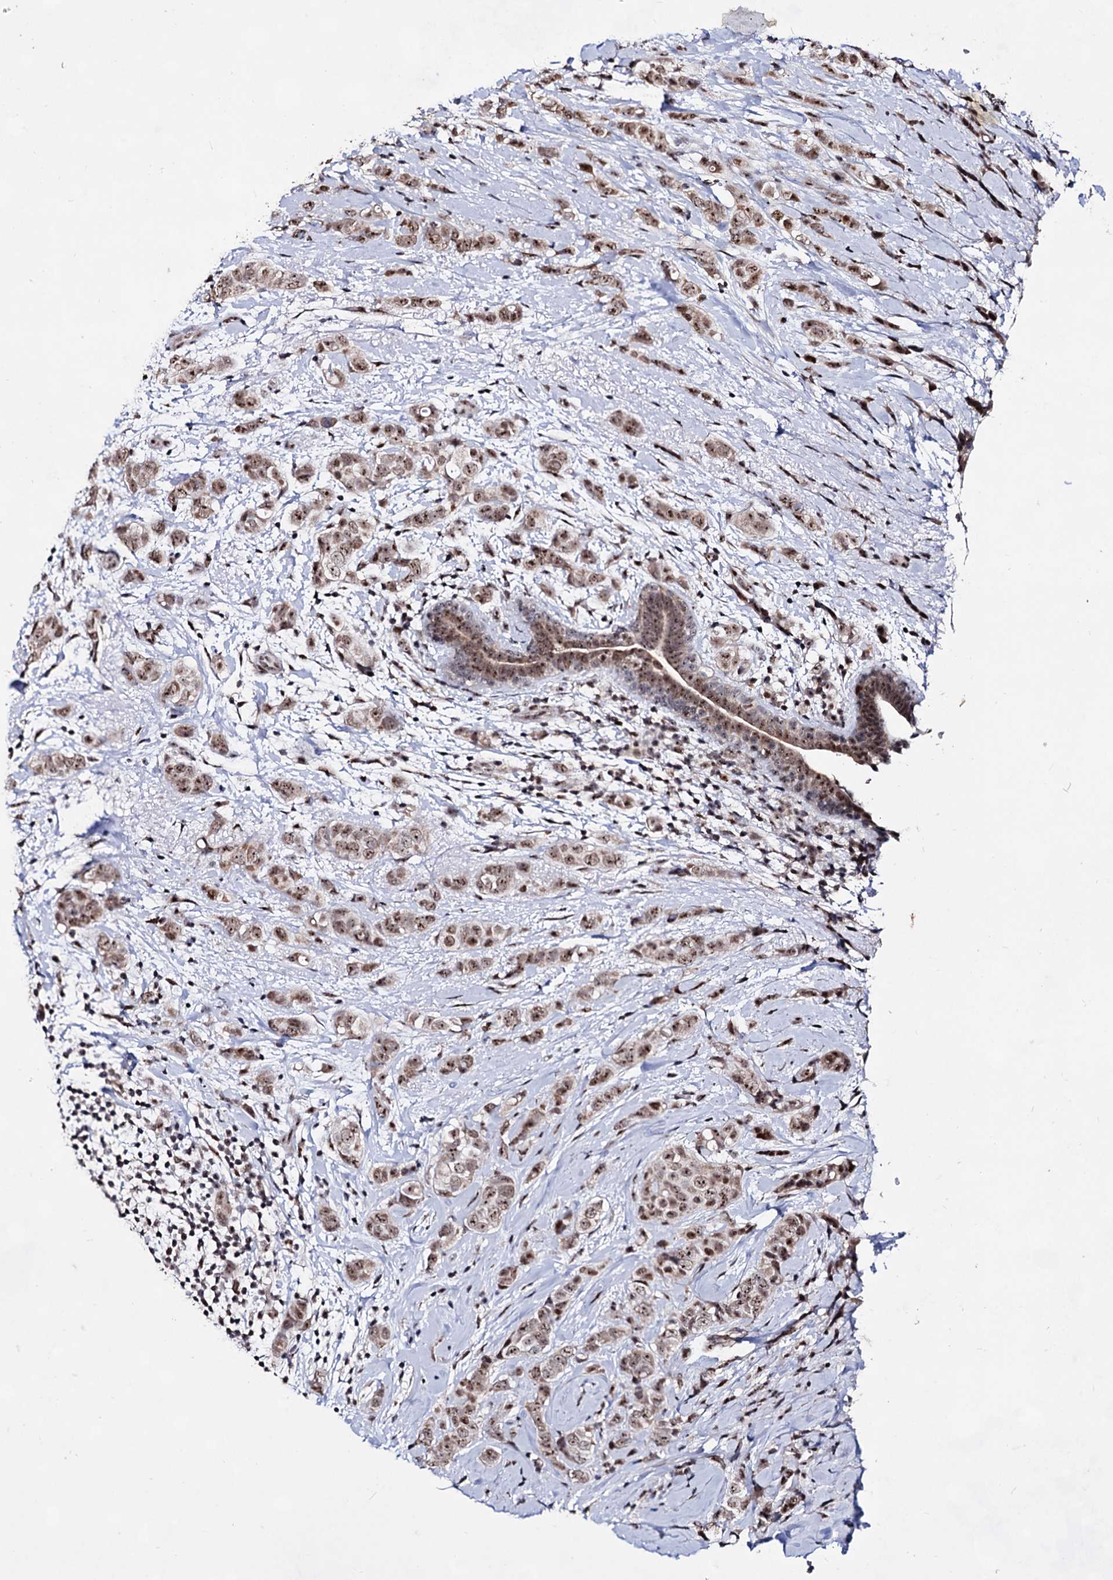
{"staining": {"intensity": "moderate", "quantity": ">75%", "location": "nuclear"}, "tissue": "breast cancer", "cell_type": "Tumor cells", "image_type": "cancer", "snomed": [{"axis": "morphology", "description": "Lobular carcinoma"}, {"axis": "topography", "description": "Breast"}], "caption": "Lobular carcinoma (breast) stained with a protein marker exhibits moderate staining in tumor cells.", "gene": "EXOSC10", "patient": {"sex": "female", "age": 51}}